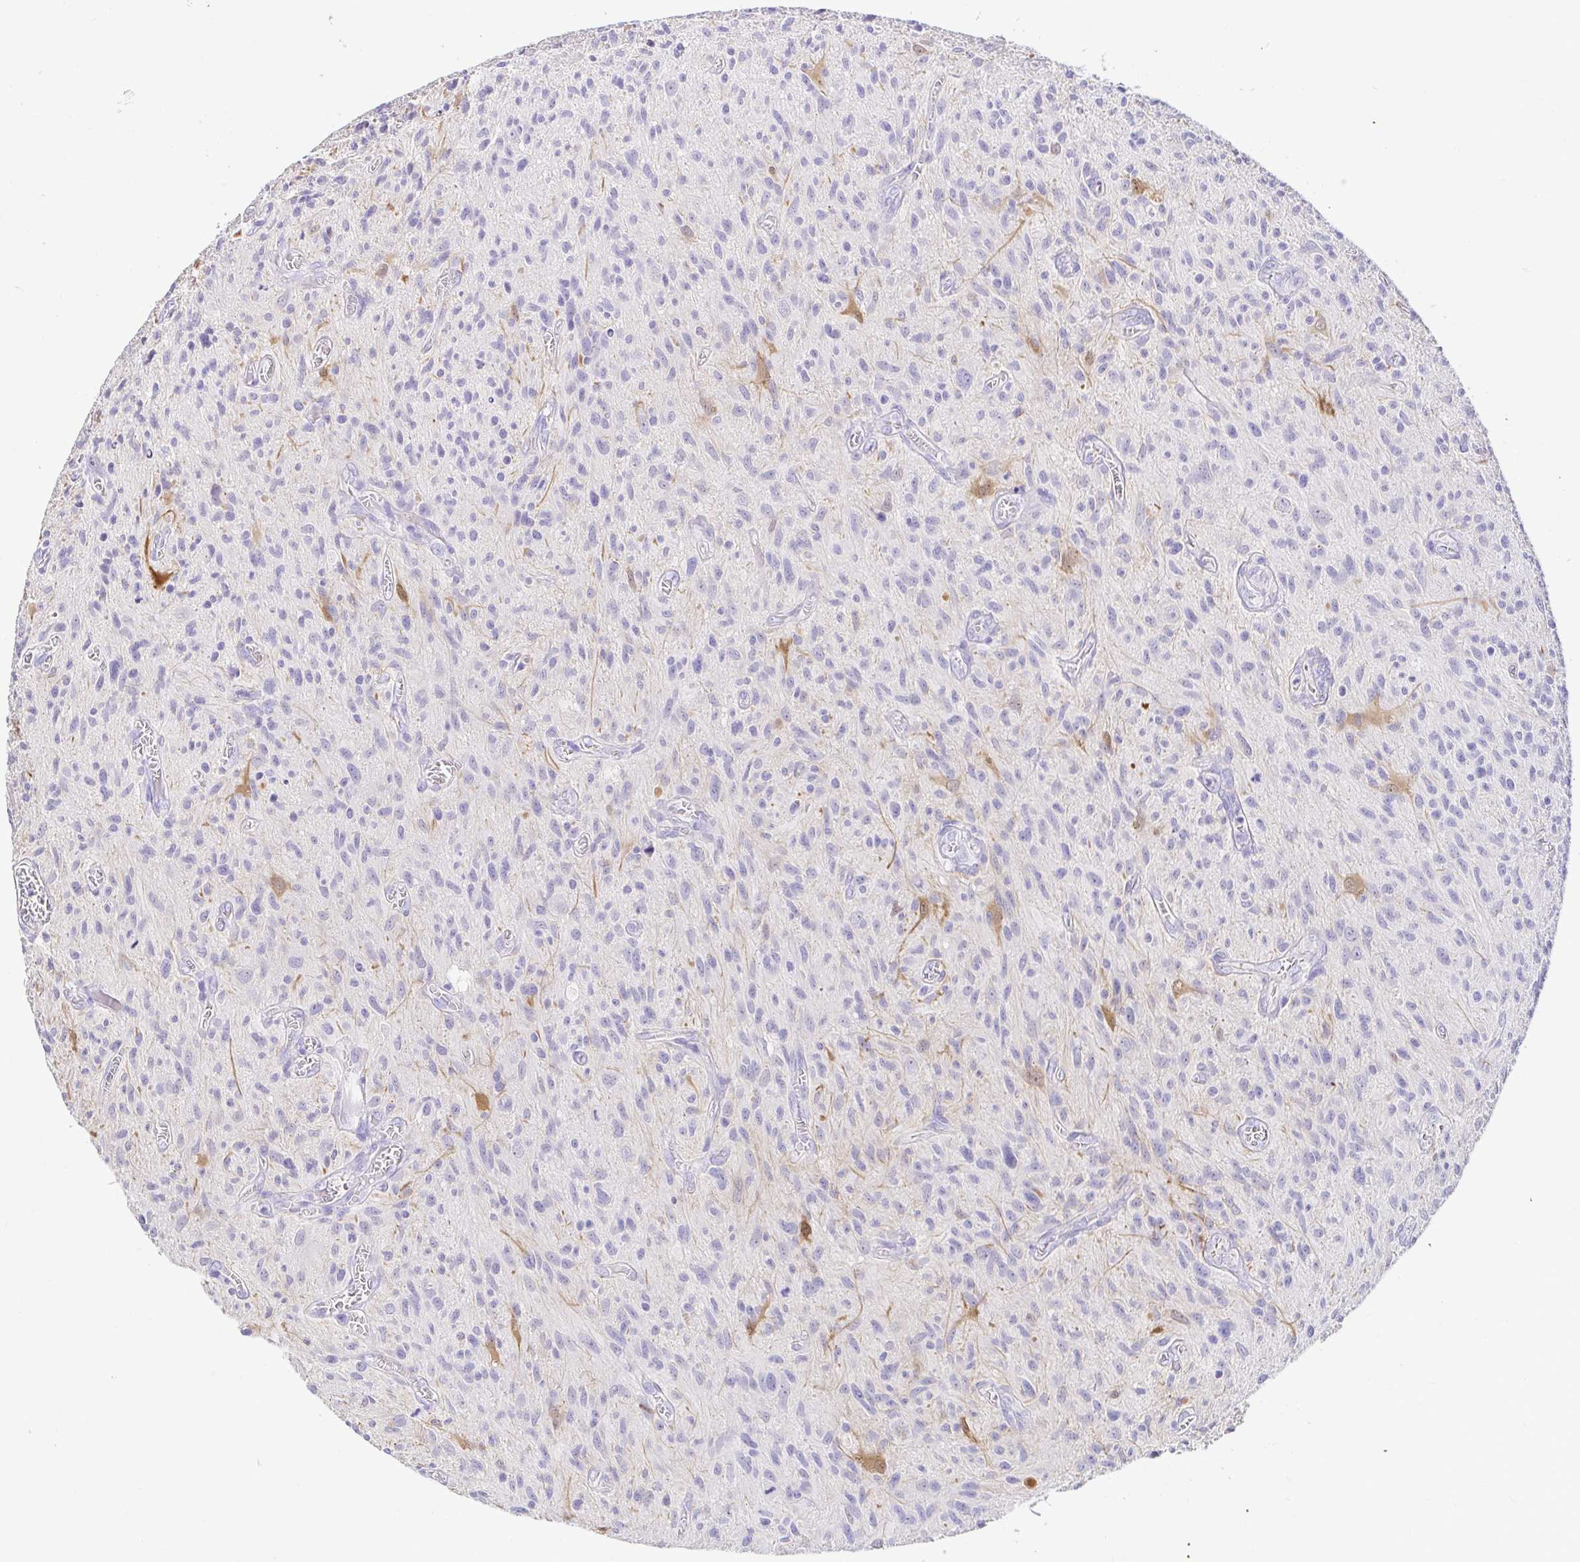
{"staining": {"intensity": "negative", "quantity": "none", "location": "none"}, "tissue": "glioma", "cell_type": "Tumor cells", "image_type": "cancer", "snomed": [{"axis": "morphology", "description": "Glioma, malignant, High grade"}, {"axis": "topography", "description": "Brain"}], "caption": "There is no significant staining in tumor cells of malignant high-grade glioma. (DAB immunohistochemistry with hematoxylin counter stain).", "gene": "CDO1", "patient": {"sex": "male", "age": 75}}